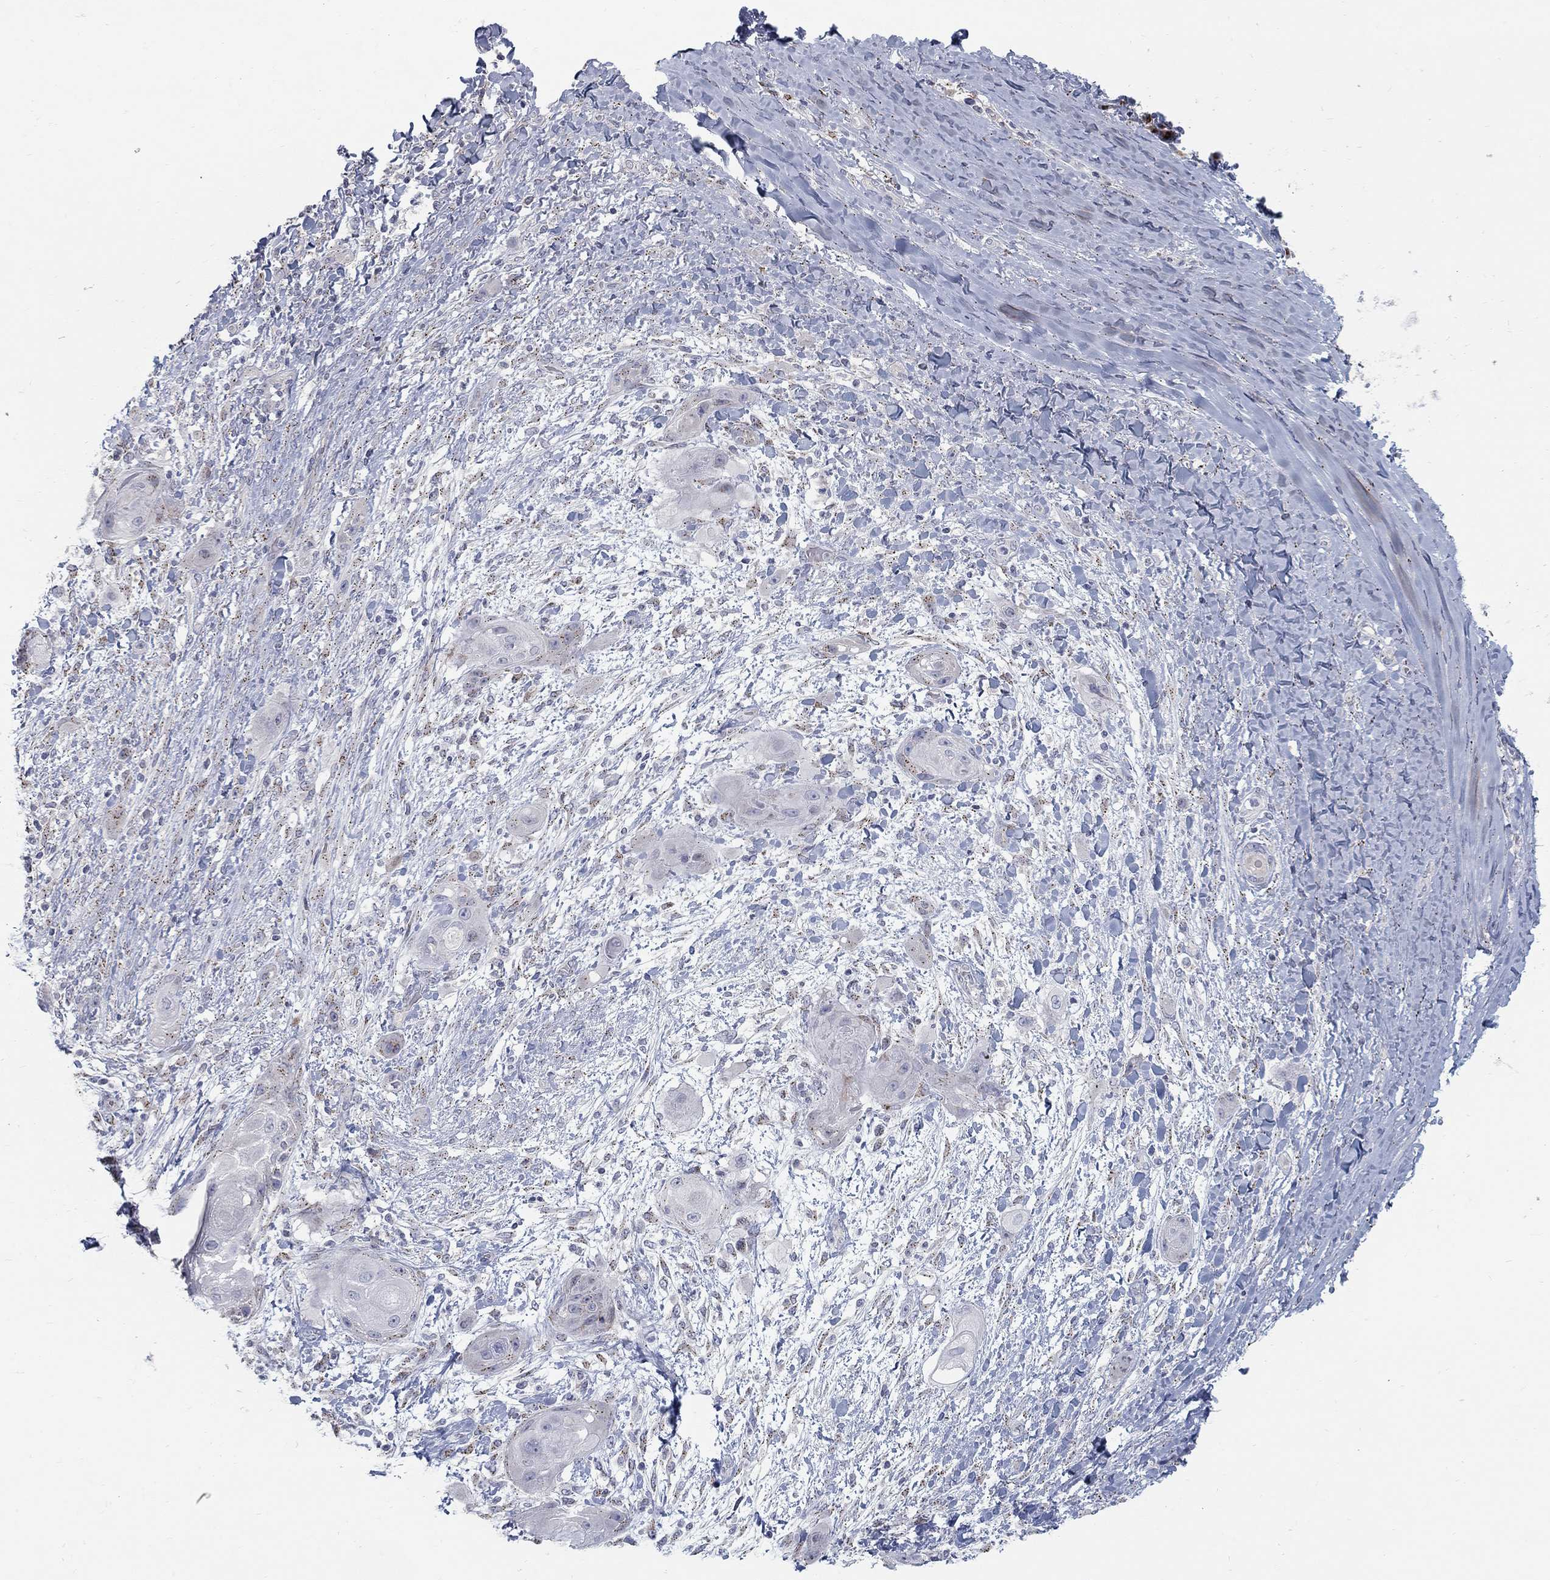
{"staining": {"intensity": "negative", "quantity": "none", "location": "none"}, "tissue": "skin cancer", "cell_type": "Tumor cells", "image_type": "cancer", "snomed": [{"axis": "morphology", "description": "Squamous cell carcinoma, NOS"}, {"axis": "topography", "description": "Skin"}], "caption": "Micrograph shows no protein staining in tumor cells of skin squamous cell carcinoma tissue. (DAB (3,3'-diaminobenzidine) immunohistochemistry with hematoxylin counter stain).", "gene": "PANK3", "patient": {"sex": "male", "age": 62}}